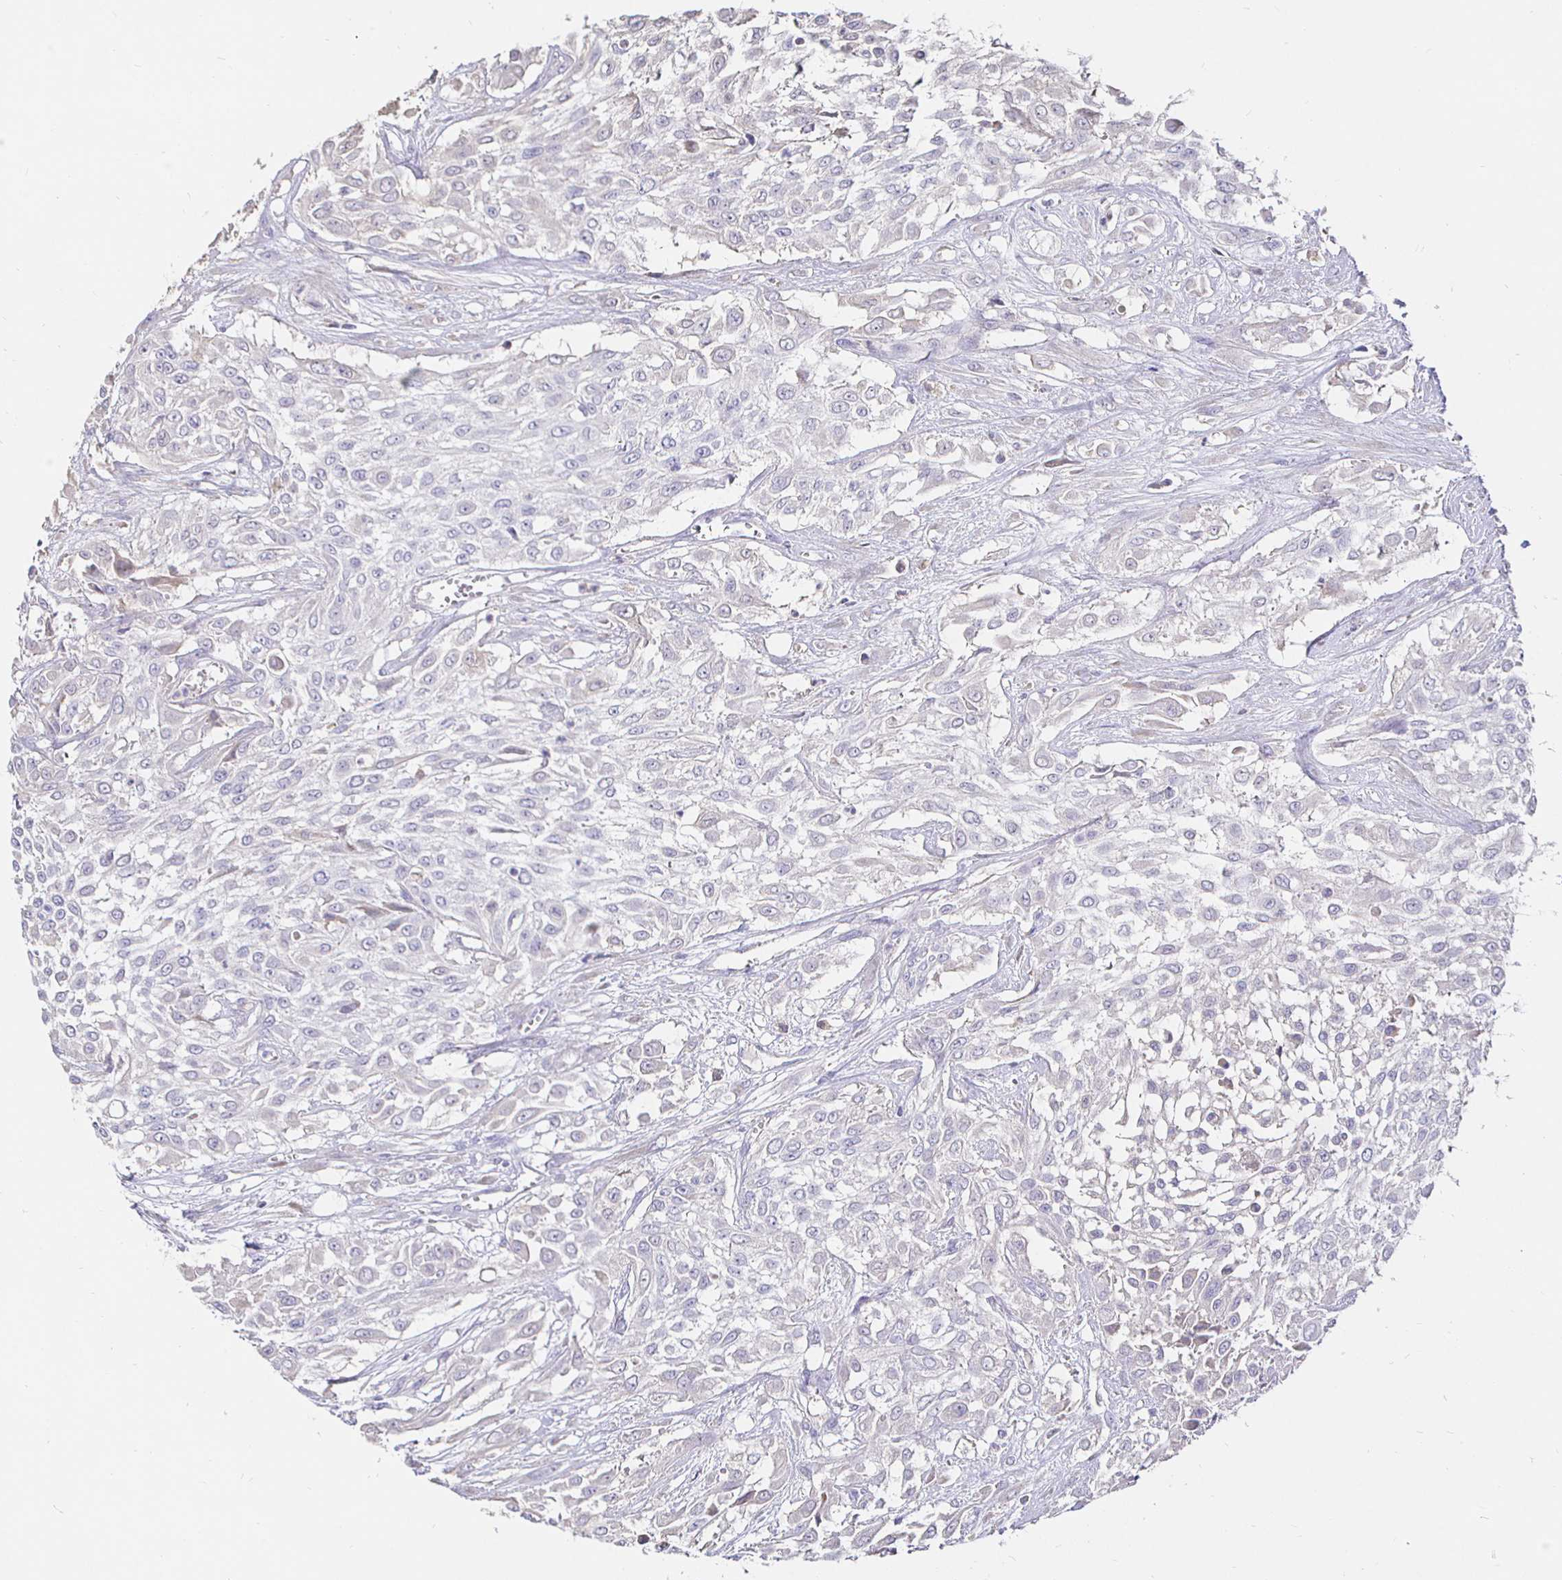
{"staining": {"intensity": "negative", "quantity": "none", "location": "none"}, "tissue": "urothelial cancer", "cell_type": "Tumor cells", "image_type": "cancer", "snomed": [{"axis": "morphology", "description": "Urothelial carcinoma, High grade"}, {"axis": "topography", "description": "Urinary bladder"}], "caption": "A histopathology image of human high-grade urothelial carcinoma is negative for staining in tumor cells.", "gene": "CXCR3", "patient": {"sex": "male", "age": 57}}